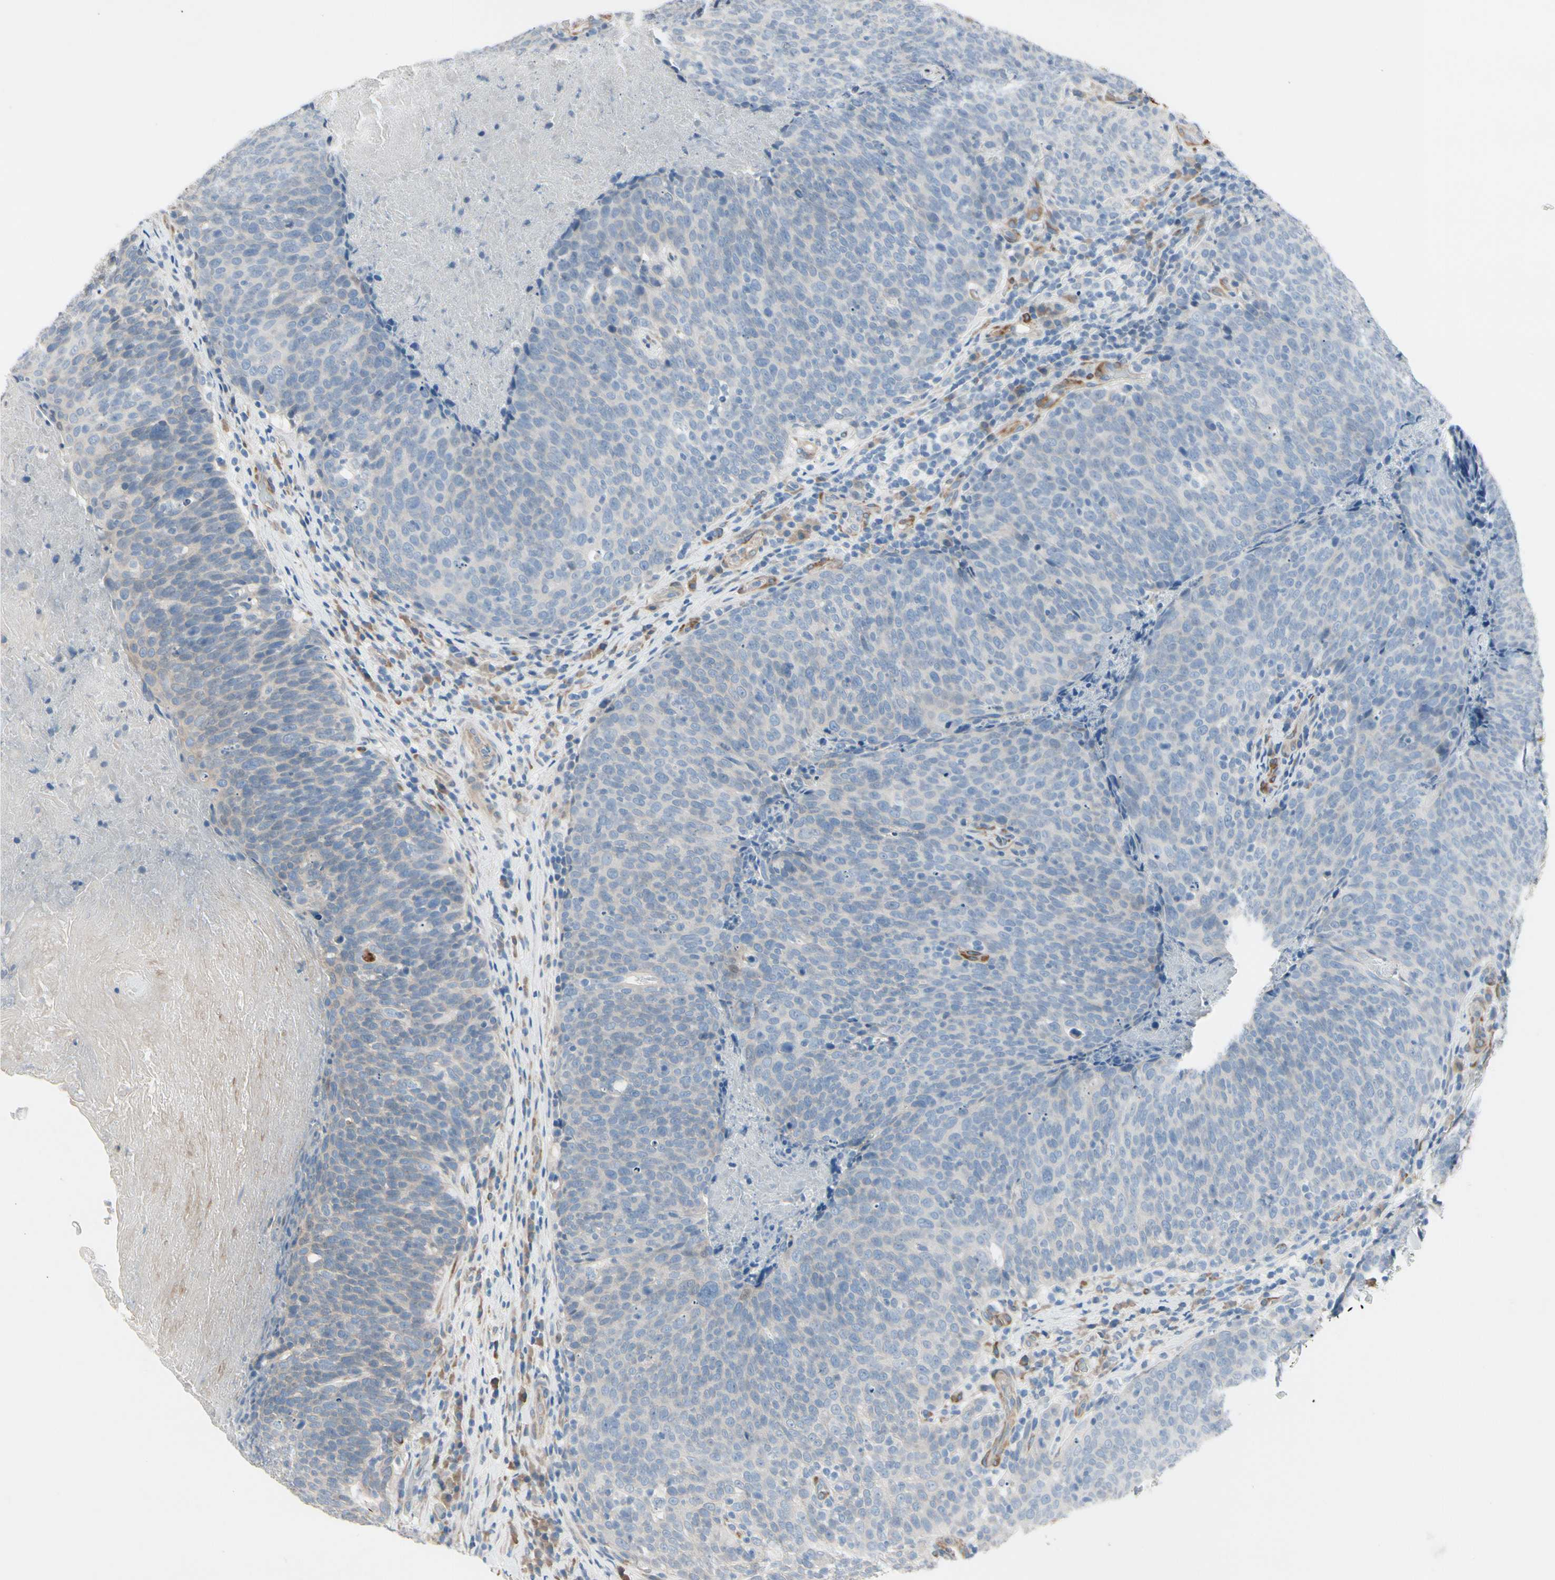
{"staining": {"intensity": "negative", "quantity": "none", "location": "none"}, "tissue": "head and neck cancer", "cell_type": "Tumor cells", "image_type": "cancer", "snomed": [{"axis": "morphology", "description": "Squamous cell carcinoma, NOS"}, {"axis": "morphology", "description": "Squamous cell carcinoma, metastatic, NOS"}, {"axis": "topography", "description": "Lymph node"}, {"axis": "topography", "description": "Head-Neck"}], "caption": "An image of head and neck cancer stained for a protein shows no brown staining in tumor cells. Brightfield microscopy of IHC stained with DAB (3,3'-diaminobenzidine) (brown) and hematoxylin (blue), captured at high magnification.", "gene": "MAP2", "patient": {"sex": "male", "age": 62}}